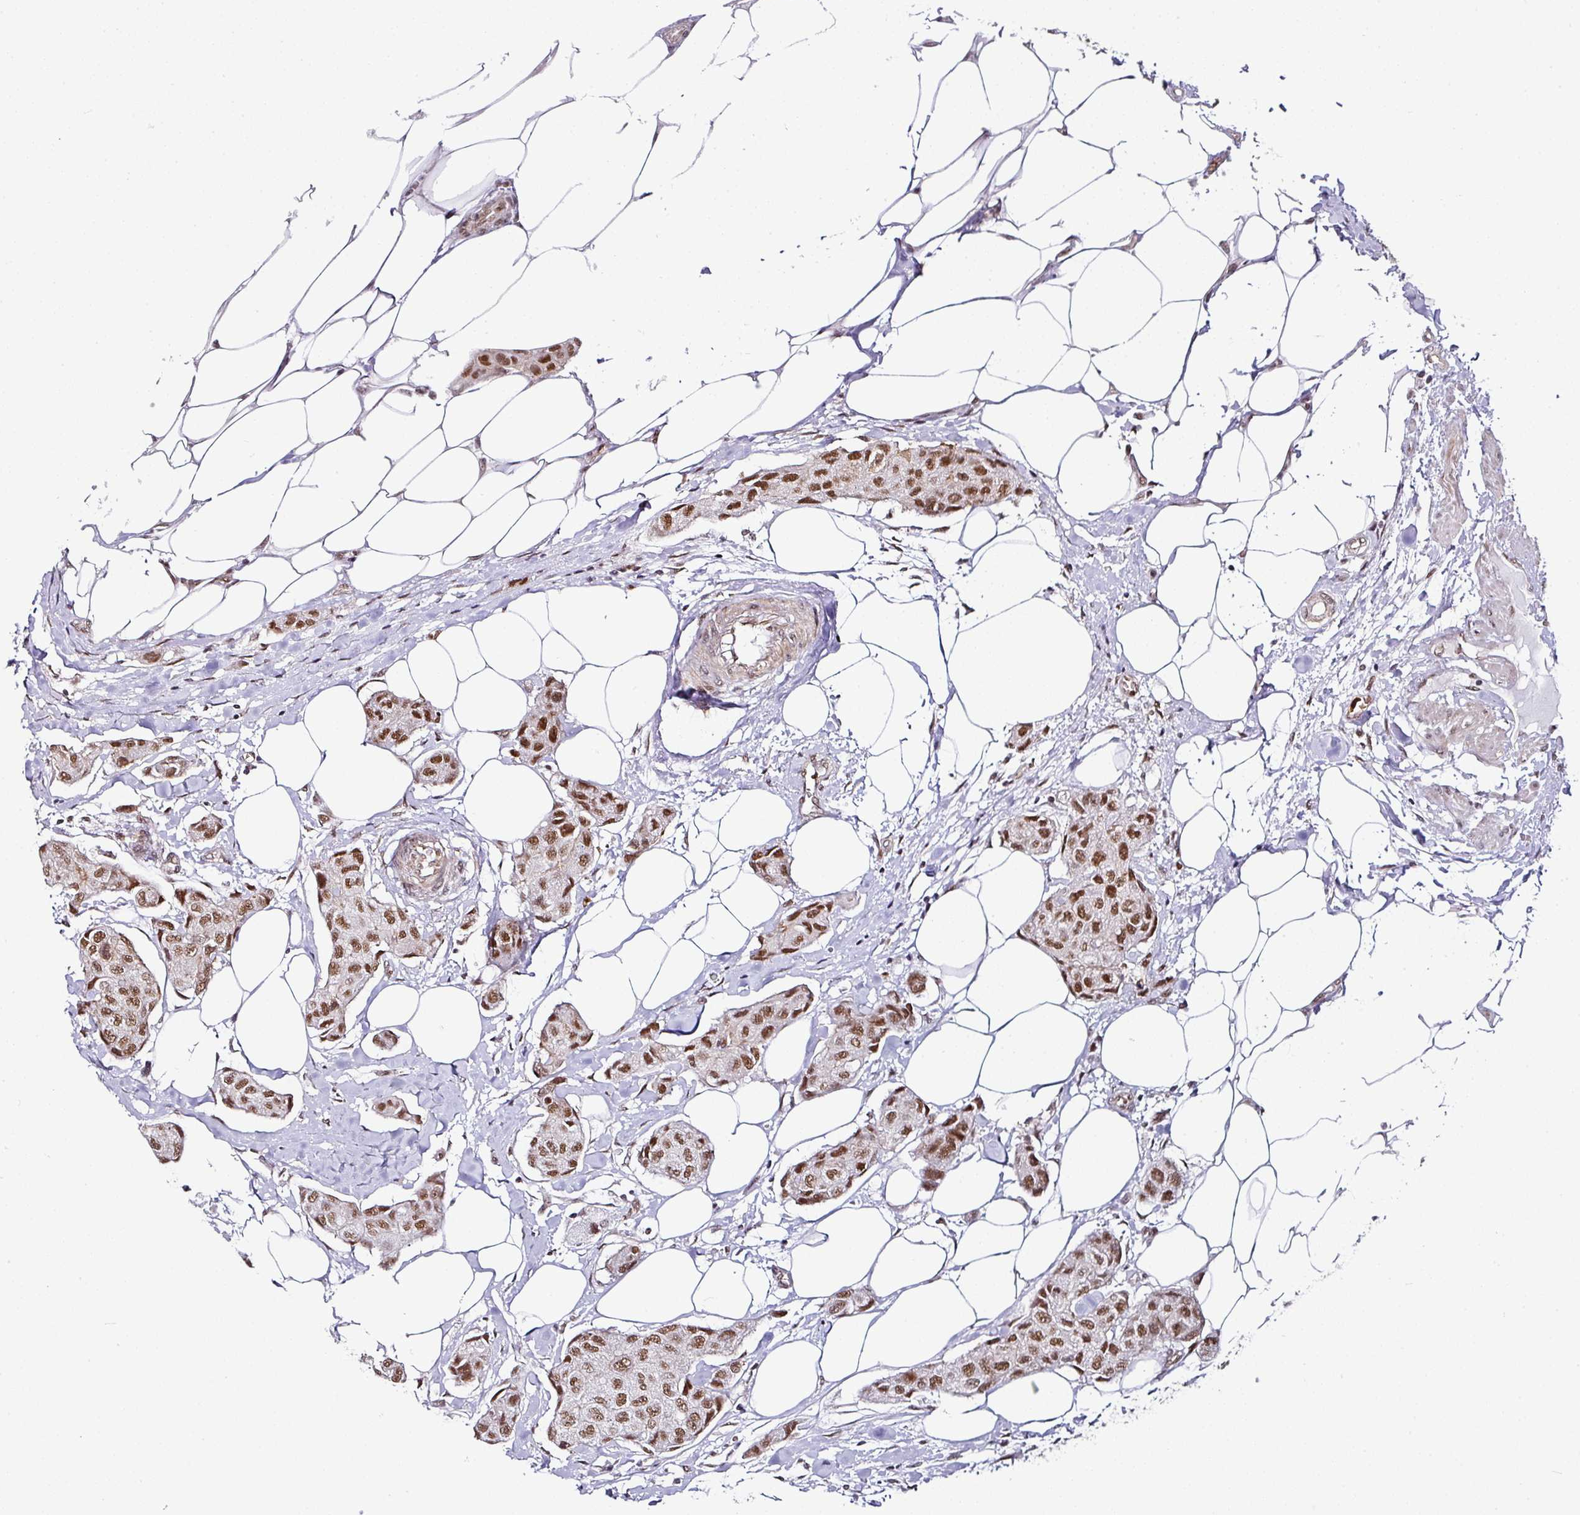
{"staining": {"intensity": "strong", "quantity": ">75%", "location": "nuclear"}, "tissue": "breast cancer", "cell_type": "Tumor cells", "image_type": "cancer", "snomed": [{"axis": "morphology", "description": "Duct carcinoma"}, {"axis": "topography", "description": "Breast"}, {"axis": "topography", "description": "Lymph node"}], "caption": "Protein staining exhibits strong nuclear staining in about >75% of tumor cells in breast intraductal carcinoma.", "gene": "NCOA5", "patient": {"sex": "female", "age": 80}}